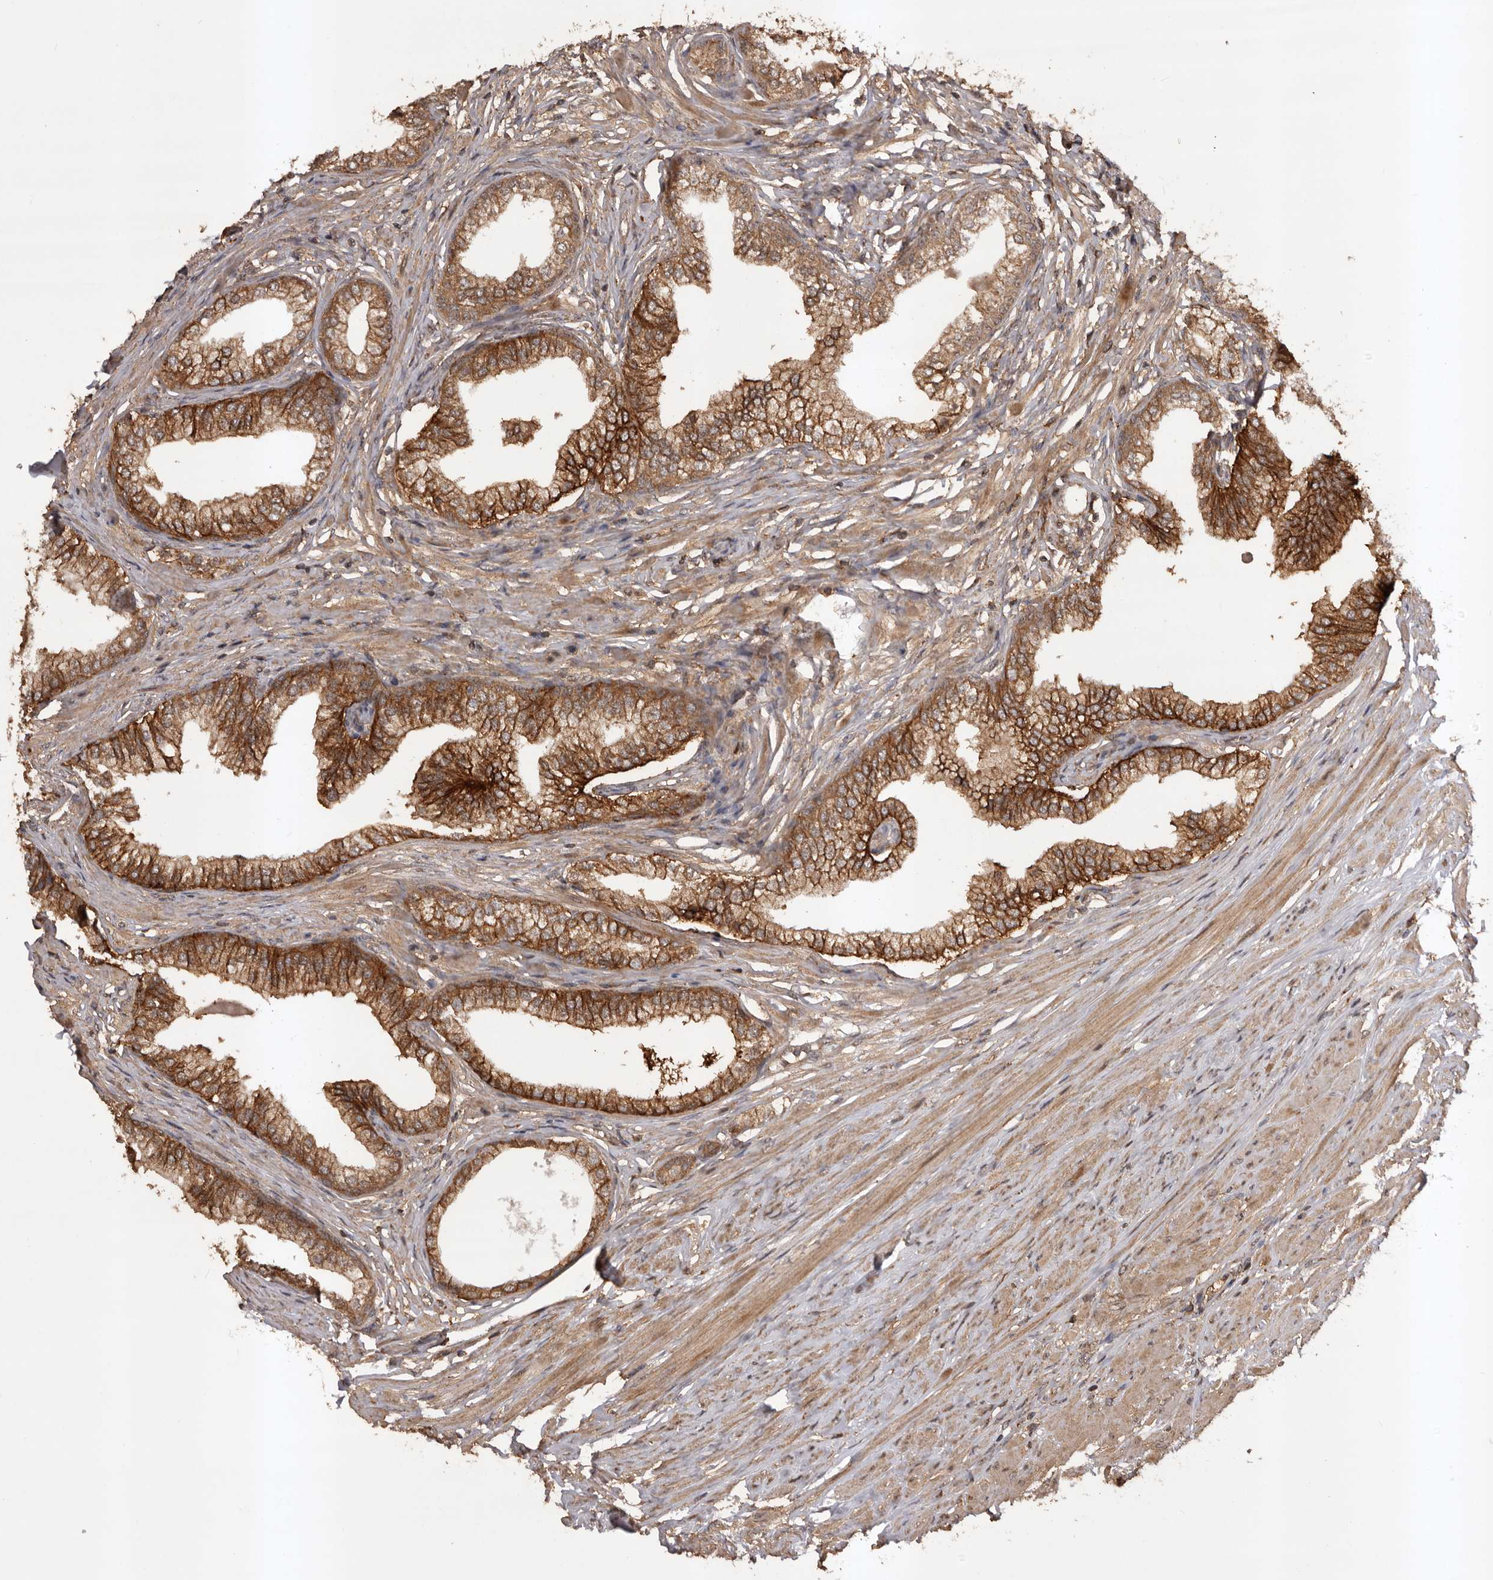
{"staining": {"intensity": "strong", "quantity": ">75%", "location": "cytoplasmic/membranous"}, "tissue": "prostate", "cell_type": "Glandular cells", "image_type": "normal", "snomed": [{"axis": "morphology", "description": "Normal tissue, NOS"}, {"axis": "morphology", "description": "Urothelial carcinoma, Low grade"}, {"axis": "topography", "description": "Urinary bladder"}, {"axis": "topography", "description": "Prostate"}], "caption": "Immunohistochemistry (IHC) photomicrograph of normal prostate stained for a protein (brown), which demonstrates high levels of strong cytoplasmic/membranous staining in about >75% of glandular cells.", "gene": "SLC22A3", "patient": {"sex": "male", "age": 60}}